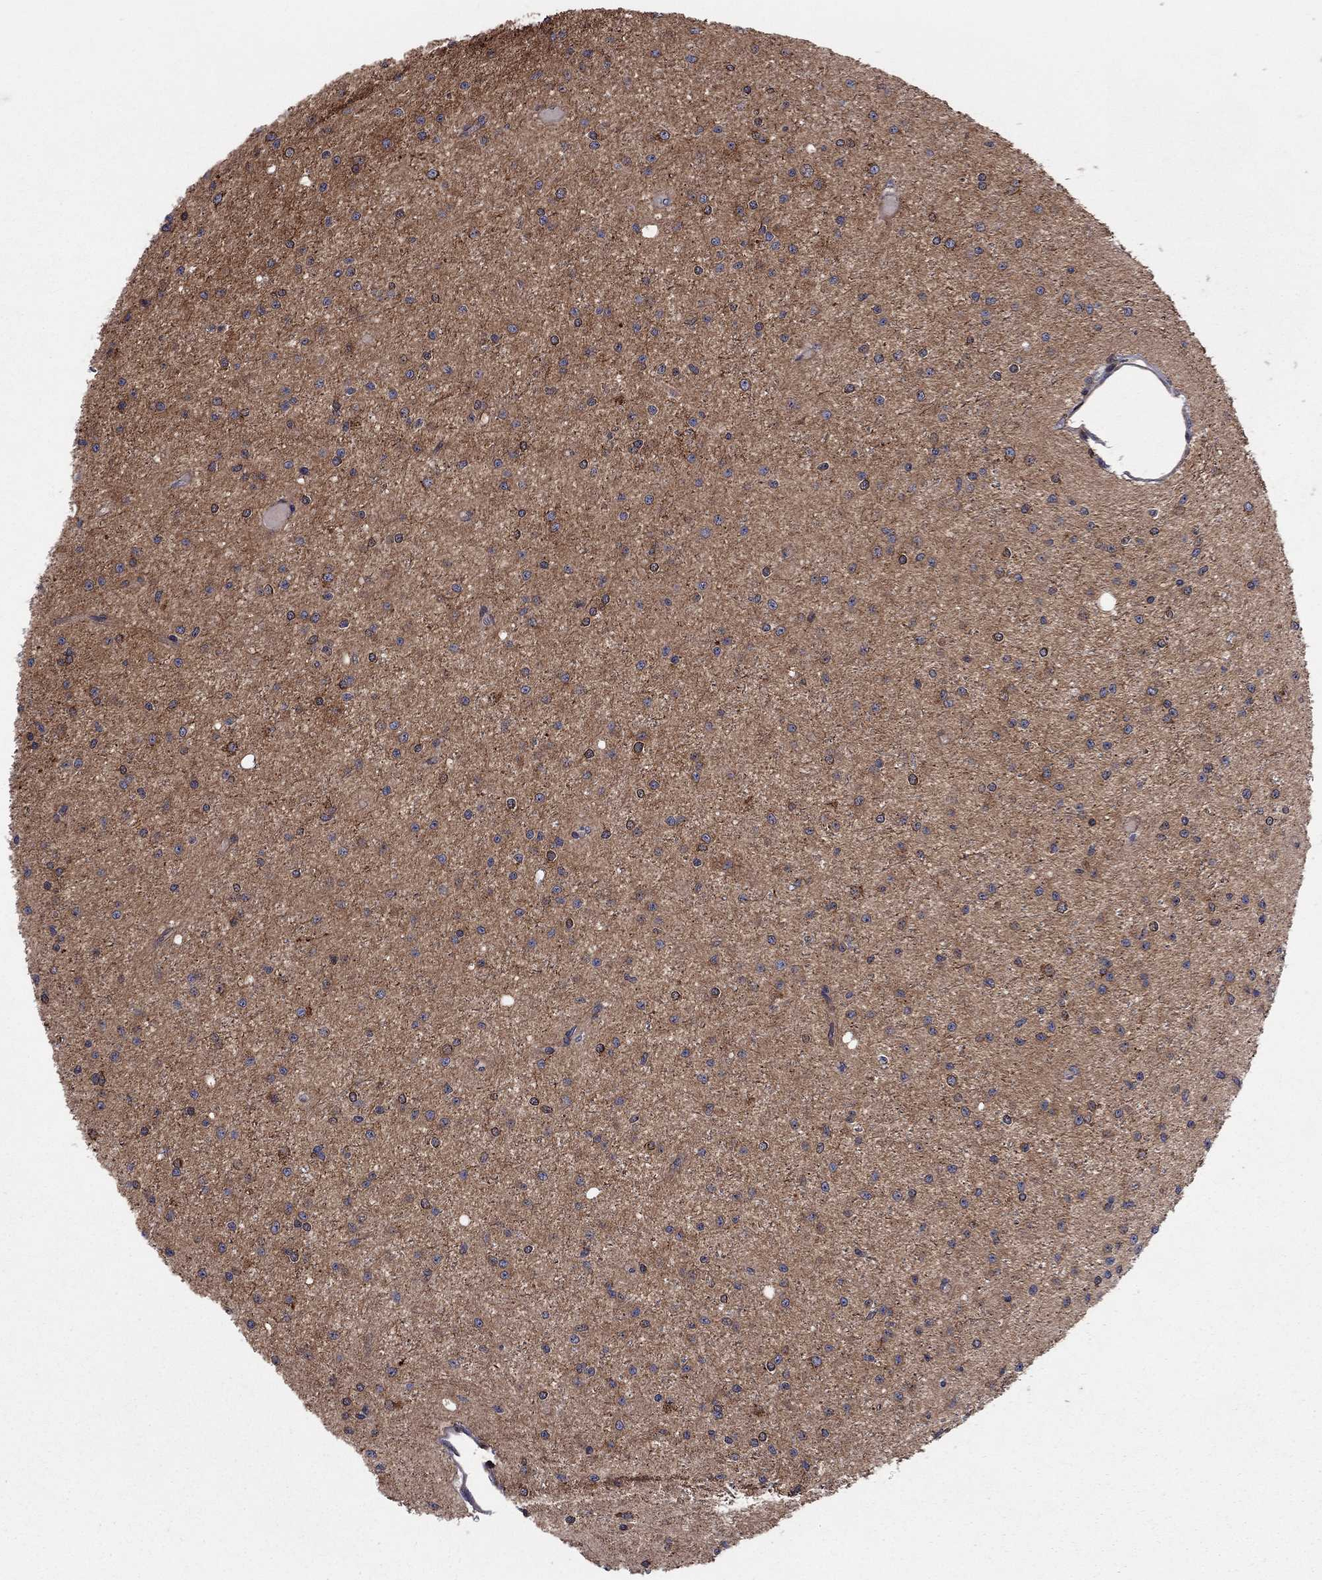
{"staining": {"intensity": "negative", "quantity": "none", "location": "none"}, "tissue": "glioma", "cell_type": "Tumor cells", "image_type": "cancer", "snomed": [{"axis": "morphology", "description": "Glioma, malignant, Low grade"}, {"axis": "topography", "description": "Brain"}], "caption": "This photomicrograph is of glioma stained with immunohistochemistry (IHC) to label a protein in brown with the nuclei are counter-stained blue. There is no positivity in tumor cells.", "gene": "BMERB1", "patient": {"sex": "male", "age": 27}}